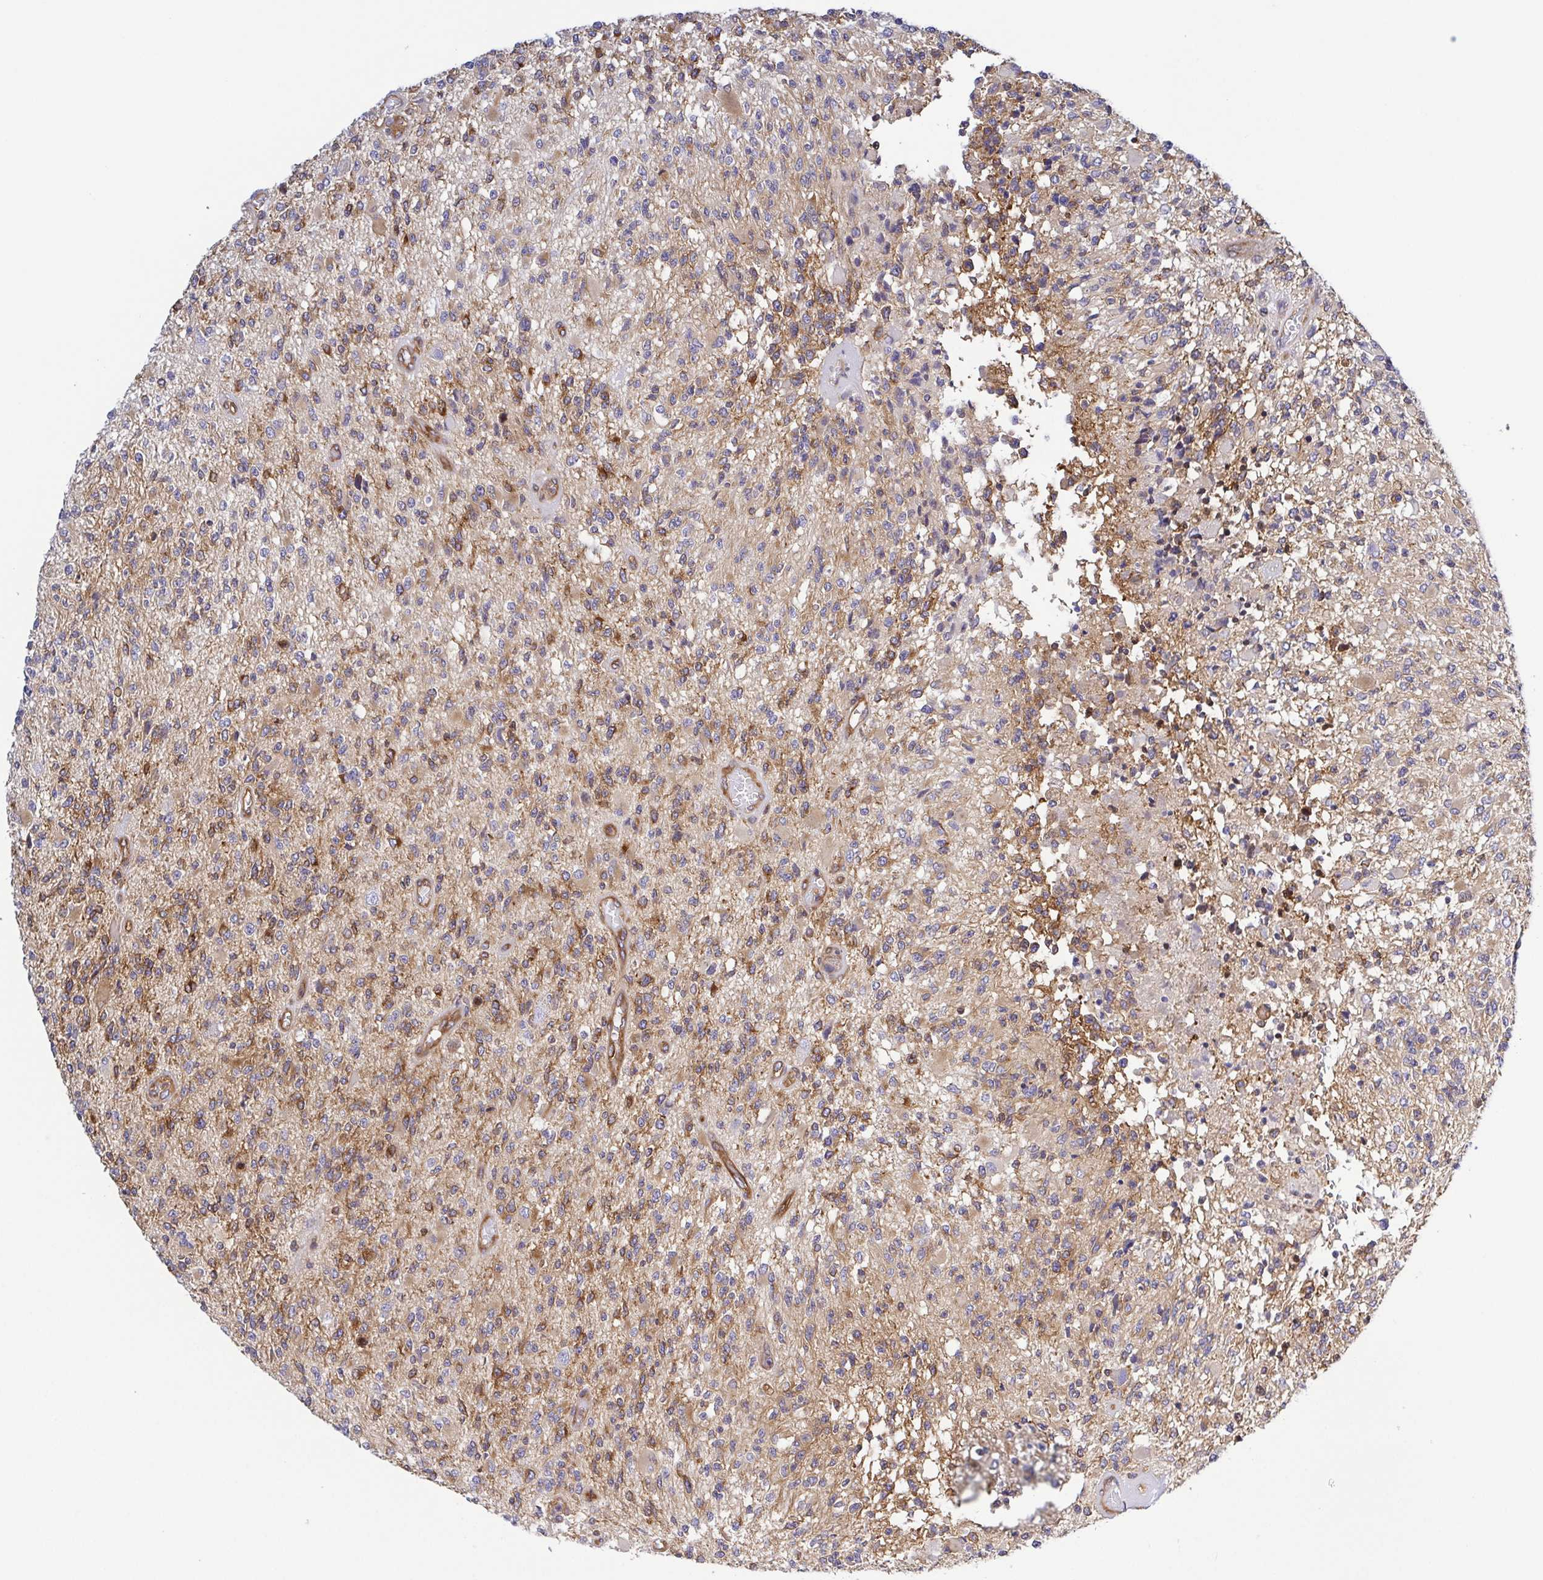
{"staining": {"intensity": "moderate", "quantity": "<25%", "location": "cytoplasmic/membranous"}, "tissue": "glioma", "cell_type": "Tumor cells", "image_type": "cancer", "snomed": [{"axis": "morphology", "description": "Glioma, malignant, High grade"}, {"axis": "topography", "description": "Brain"}], "caption": "The immunohistochemical stain shows moderate cytoplasmic/membranous expression in tumor cells of malignant glioma (high-grade) tissue.", "gene": "KIF5B", "patient": {"sex": "female", "age": 63}}